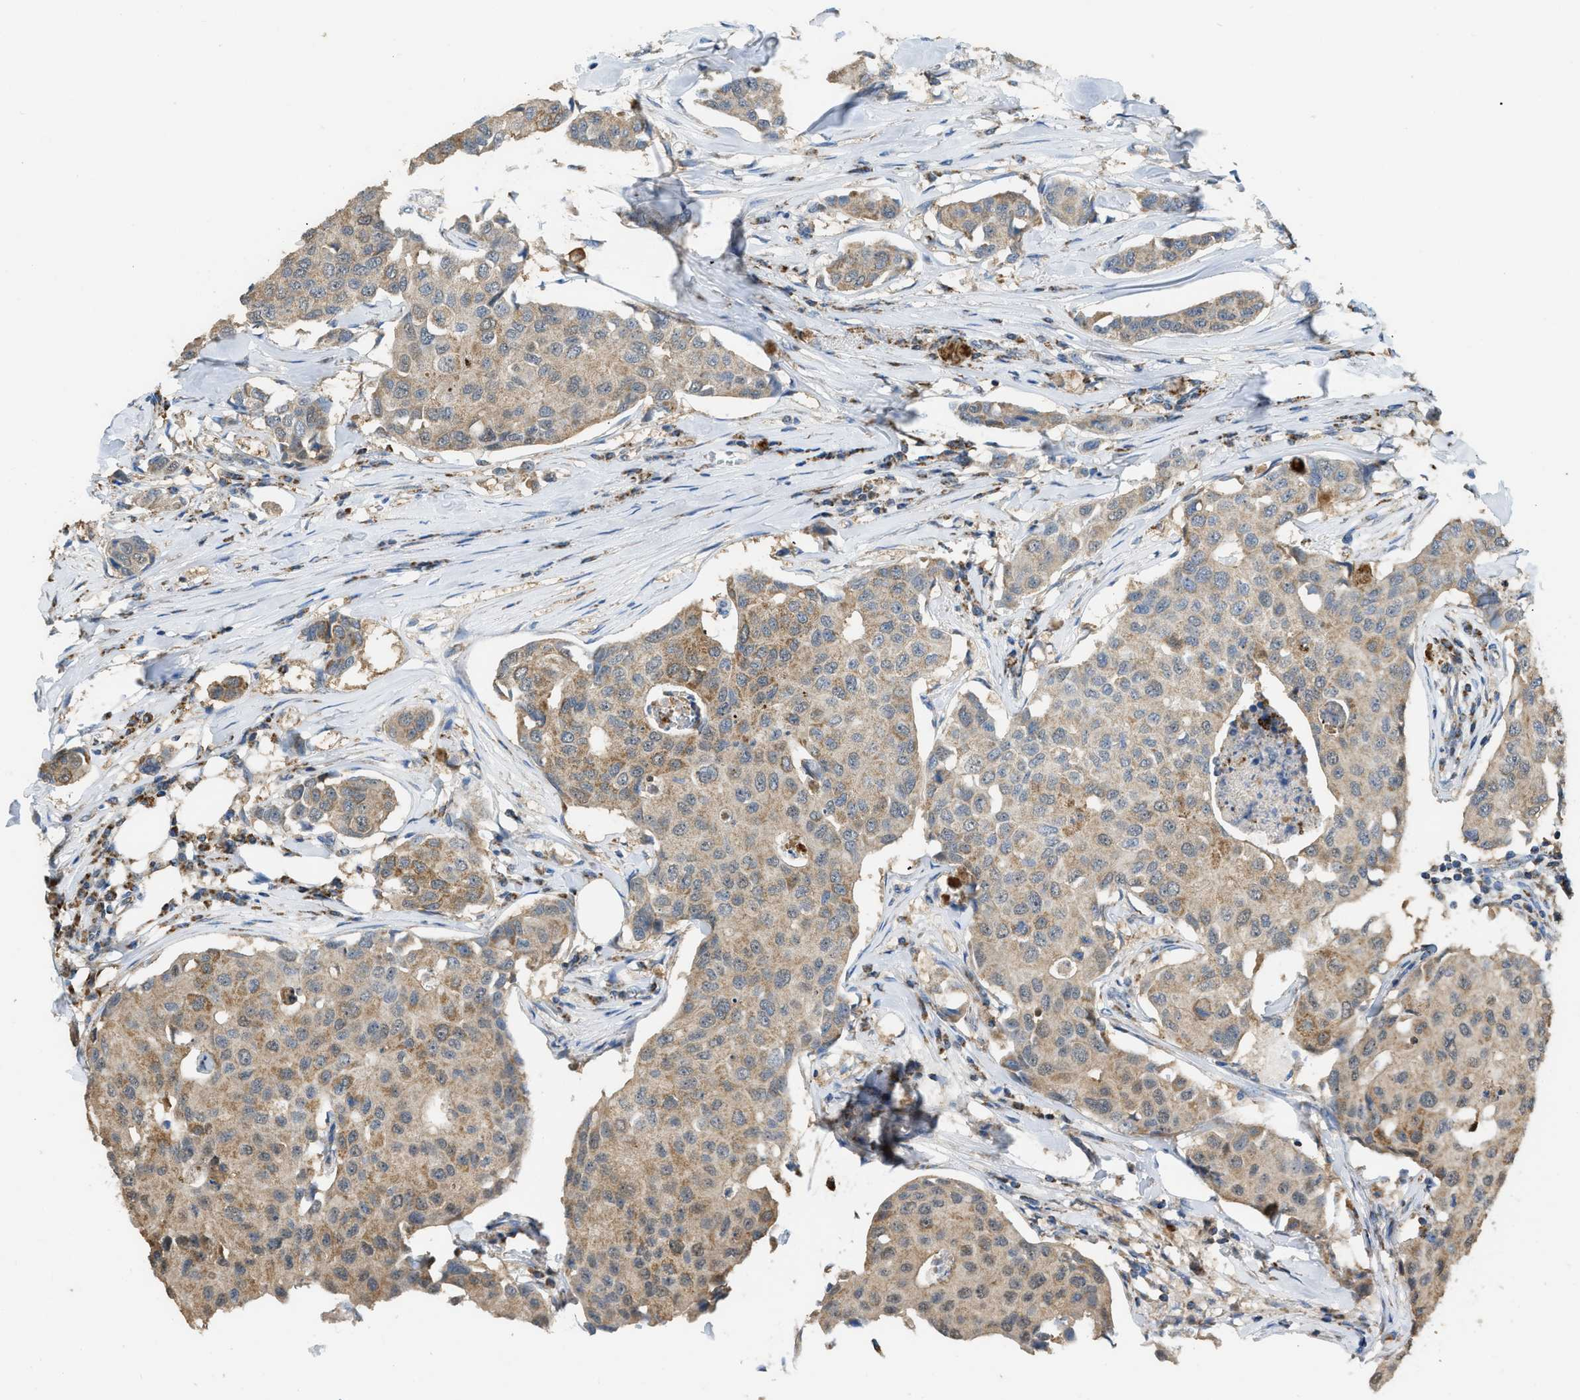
{"staining": {"intensity": "weak", "quantity": ">75%", "location": "cytoplasmic/membranous"}, "tissue": "breast cancer", "cell_type": "Tumor cells", "image_type": "cancer", "snomed": [{"axis": "morphology", "description": "Duct carcinoma"}, {"axis": "topography", "description": "Breast"}], "caption": "This image exhibits immunohistochemistry (IHC) staining of human breast infiltrating ductal carcinoma, with low weak cytoplasmic/membranous expression in approximately >75% of tumor cells.", "gene": "ETFB", "patient": {"sex": "female", "age": 80}}